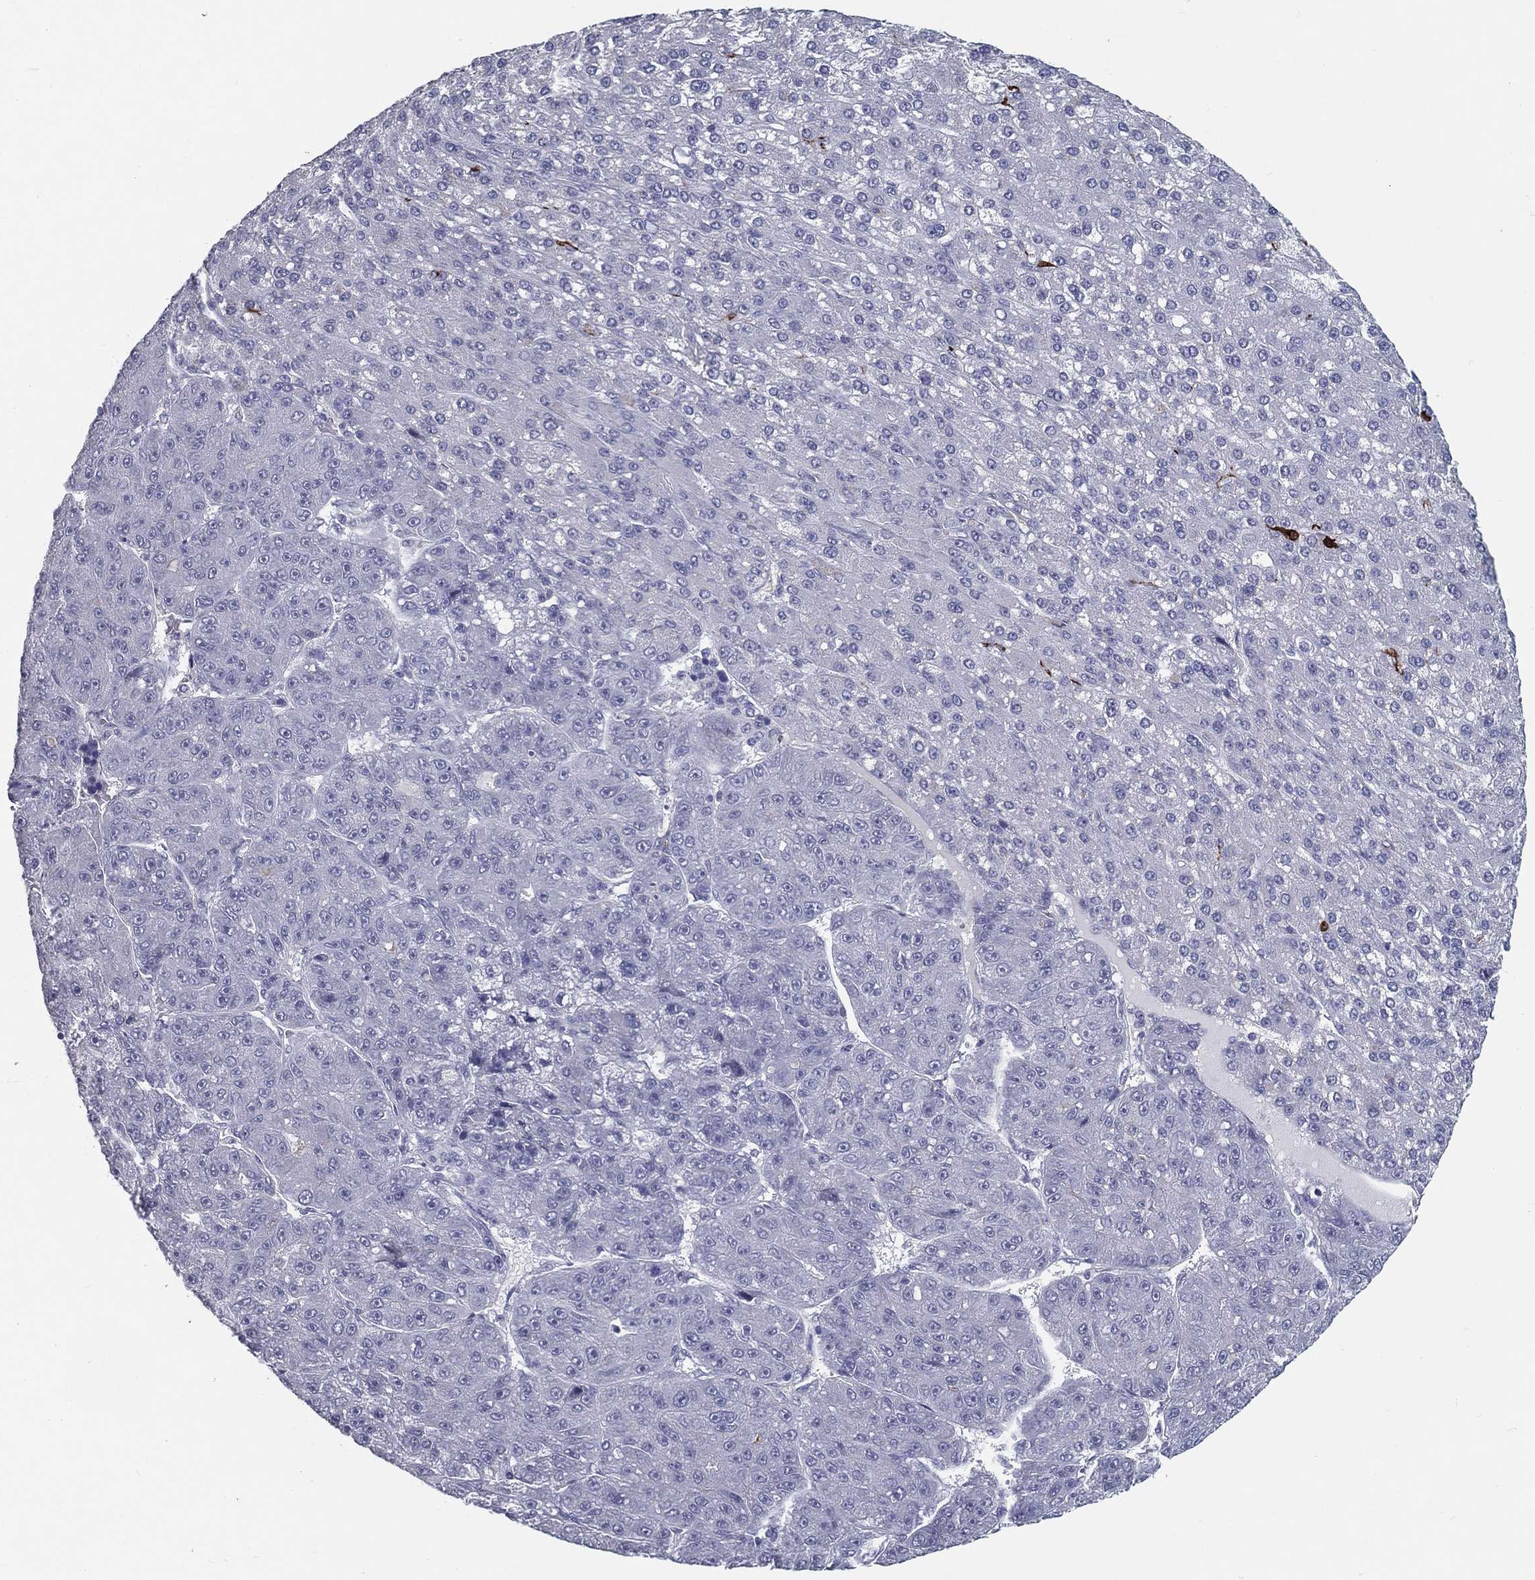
{"staining": {"intensity": "negative", "quantity": "none", "location": "none"}, "tissue": "liver cancer", "cell_type": "Tumor cells", "image_type": "cancer", "snomed": [{"axis": "morphology", "description": "Carcinoma, Hepatocellular, NOS"}, {"axis": "topography", "description": "Liver"}], "caption": "Immunohistochemical staining of human liver cancer displays no significant expression in tumor cells. (DAB IHC visualized using brightfield microscopy, high magnification).", "gene": "ACE2", "patient": {"sex": "male", "age": 67}}